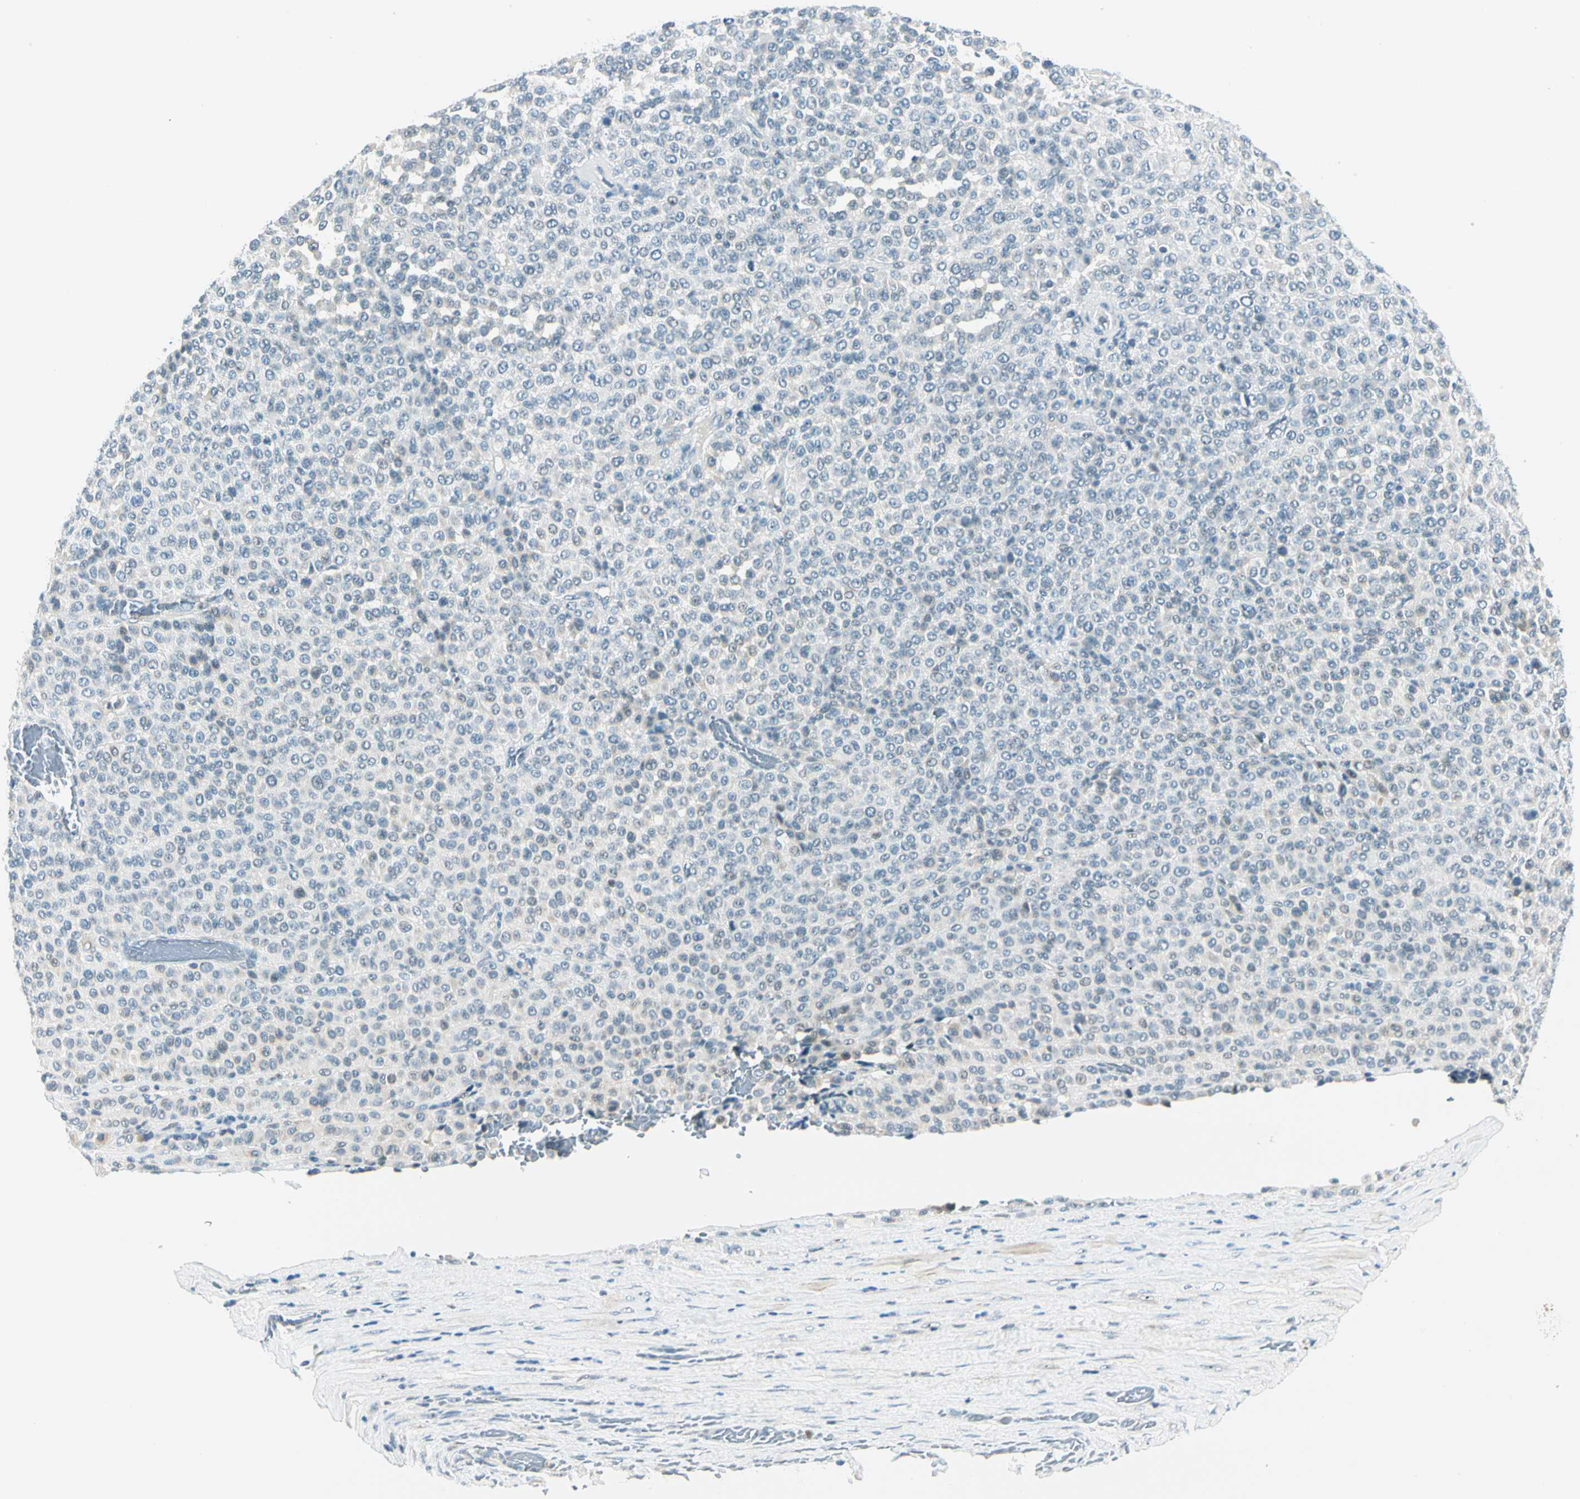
{"staining": {"intensity": "negative", "quantity": "none", "location": "none"}, "tissue": "melanoma", "cell_type": "Tumor cells", "image_type": "cancer", "snomed": [{"axis": "morphology", "description": "Malignant melanoma, Metastatic site"}, {"axis": "topography", "description": "Pancreas"}], "caption": "Malignant melanoma (metastatic site) was stained to show a protein in brown. There is no significant expression in tumor cells. (DAB (3,3'-diaminobenzidine) immunohistochemistry with hematoxylin counter stain).", "gene": "ZSCAN1", "patient": {"sex": "female", "age": 30}}